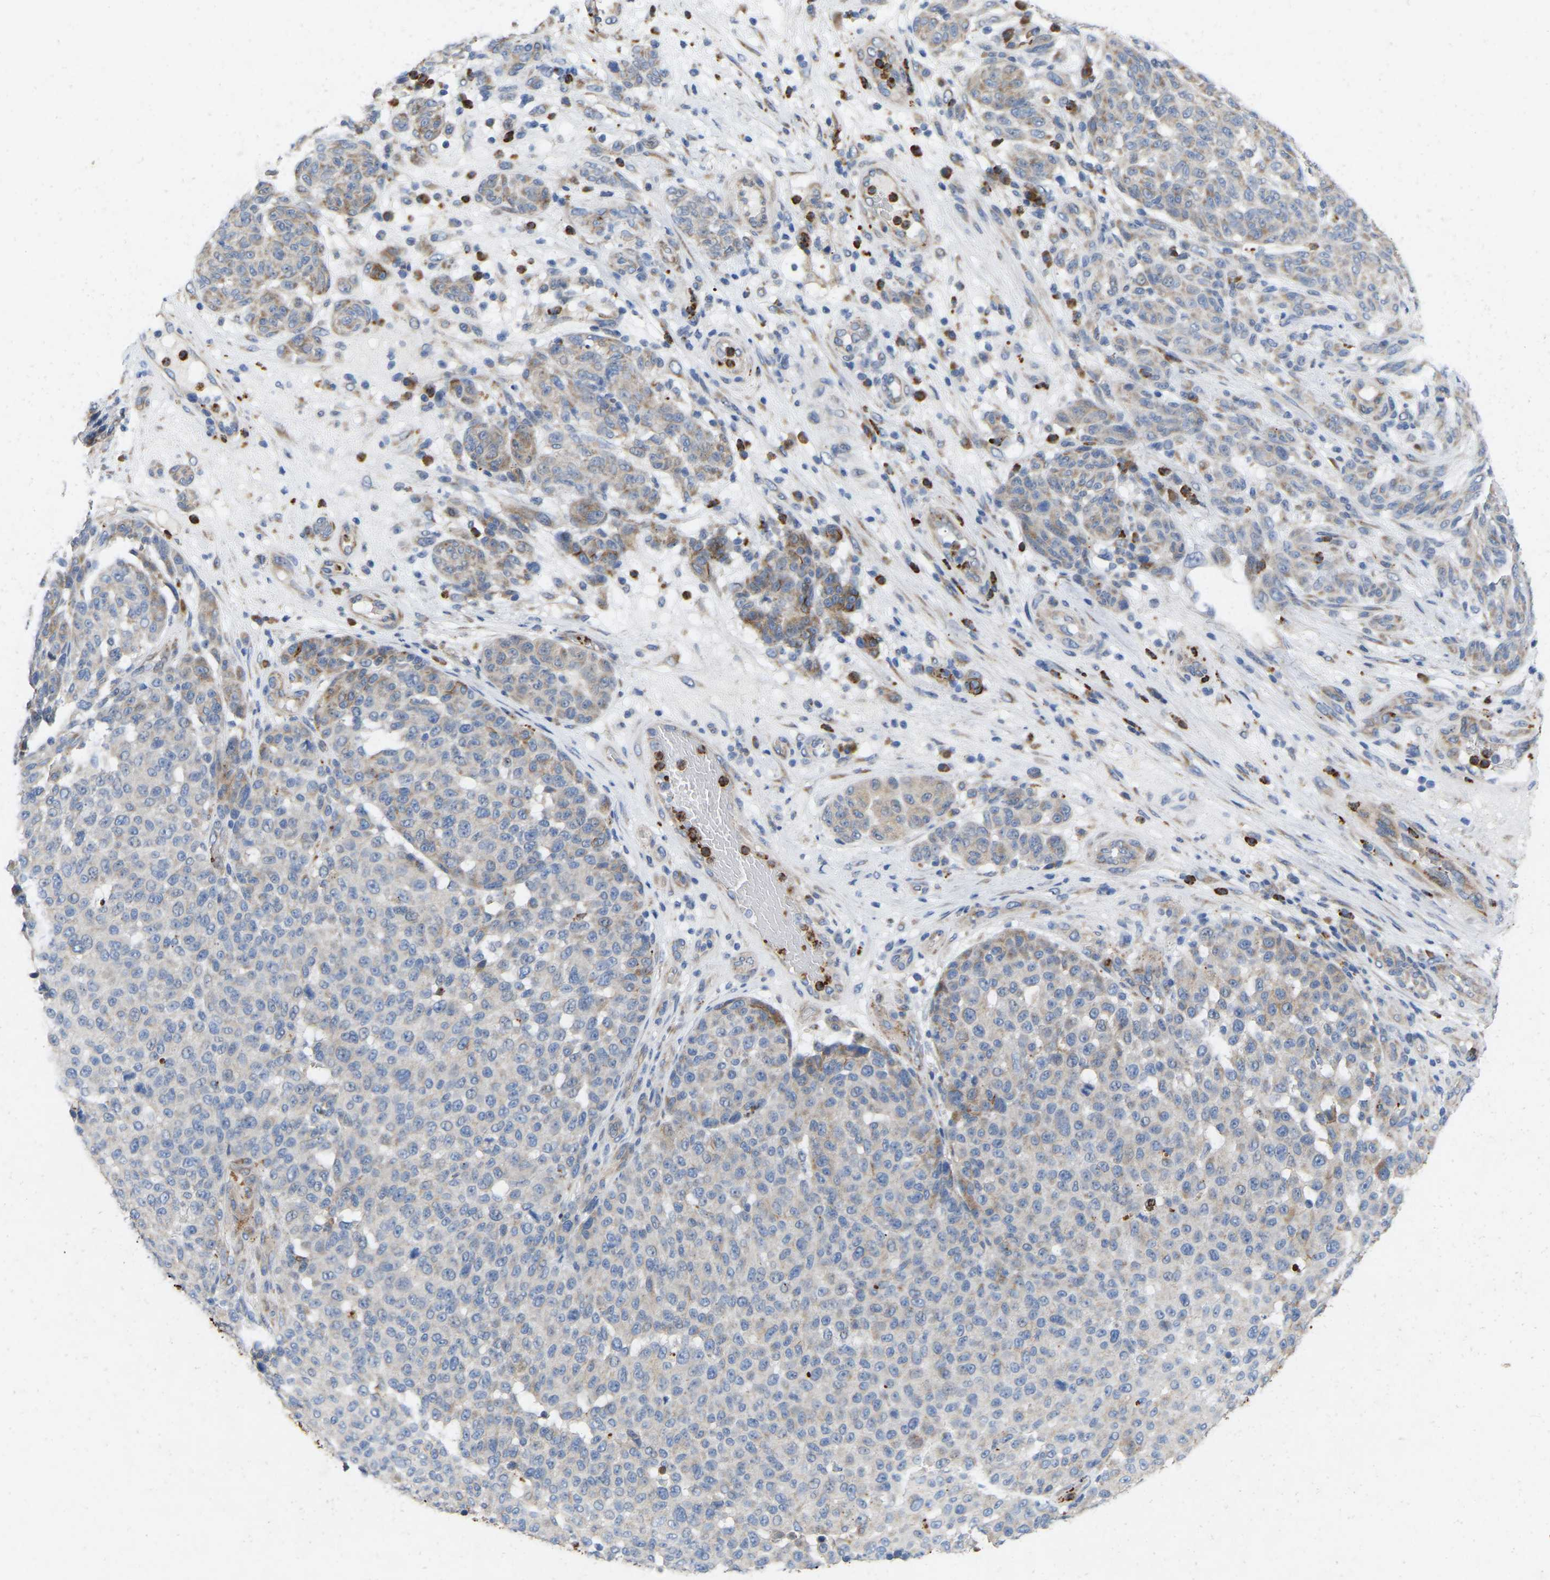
{"staining": {"intensity": "negative", "quantity": "none", "location": "none"}, "tissue": "melanoma", "cell_type": "Tumor cells", "image_type": "cancer", "snomed": [{"axis": "morphology", "description": "Malignant melanoma, NOS"}, {"axis": "topography", "description": "Skin"}], "caption": "Tumor cells are negative for protein expression in human melanoma.", "gene": "RHEB", "patient": {"sex": "male", "age": 59}}